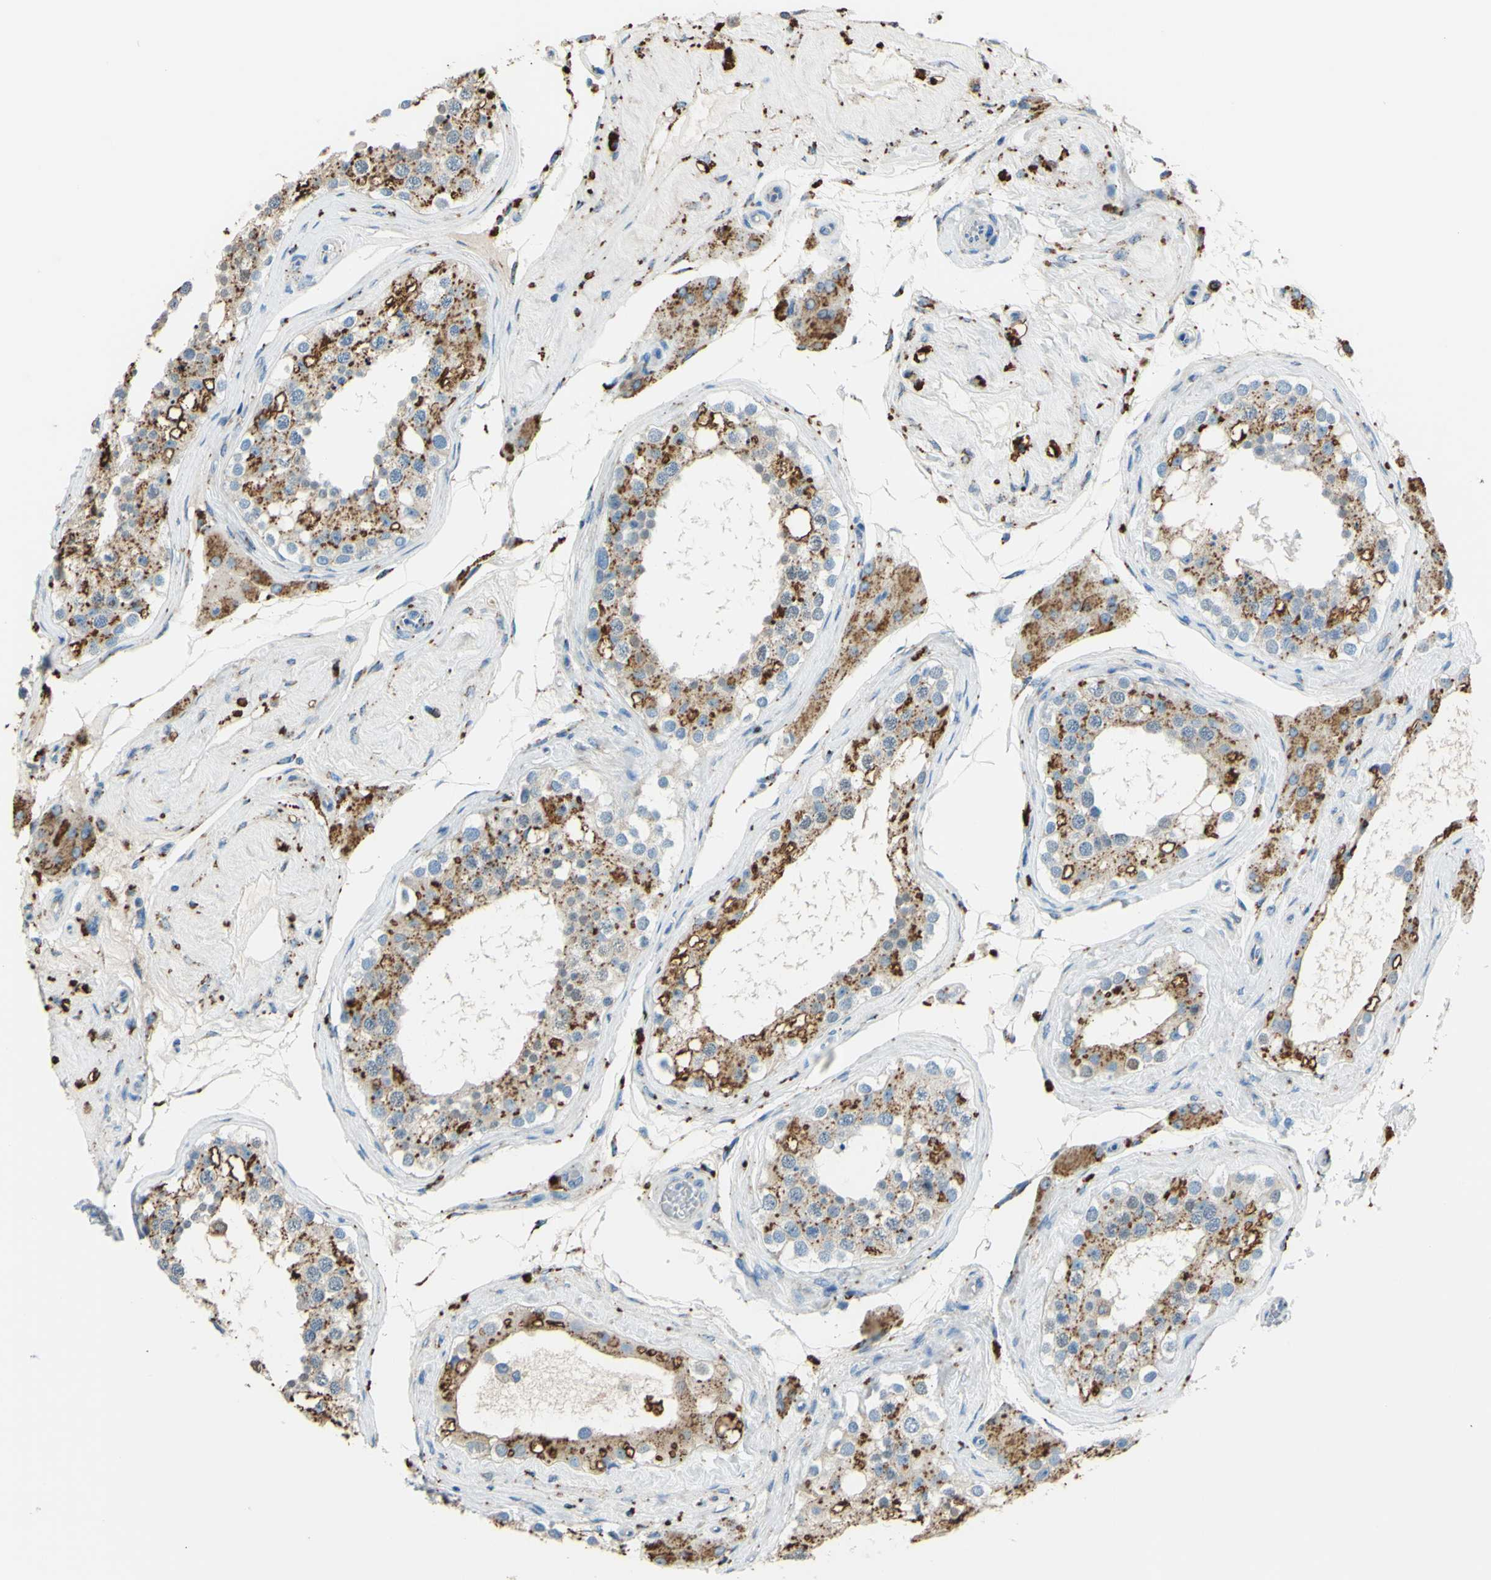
{"staining": {"intensity": "strong", "quantity": ">75%", "location": "cytoplasmic/membranous"}, "tissue": "testis", "cell_type": "Cells in seminiferous ducts", "image_type": "normal", "snomed": [{"axis": "morphology", "description": "Normal tissue, NOS"}, {"axis": "topography", "description": "Testis"}], "caption": "Brown immunohistochemical staining in unremarkable human testis displays strong cytoplasmic/membranous expression in about >75% of cells in seminiferous ducts. (Brightfield microscopy of DAB IHC at high magnification).", "gene": "CTSD", "patient": {"sex": "male", "age": 68}}